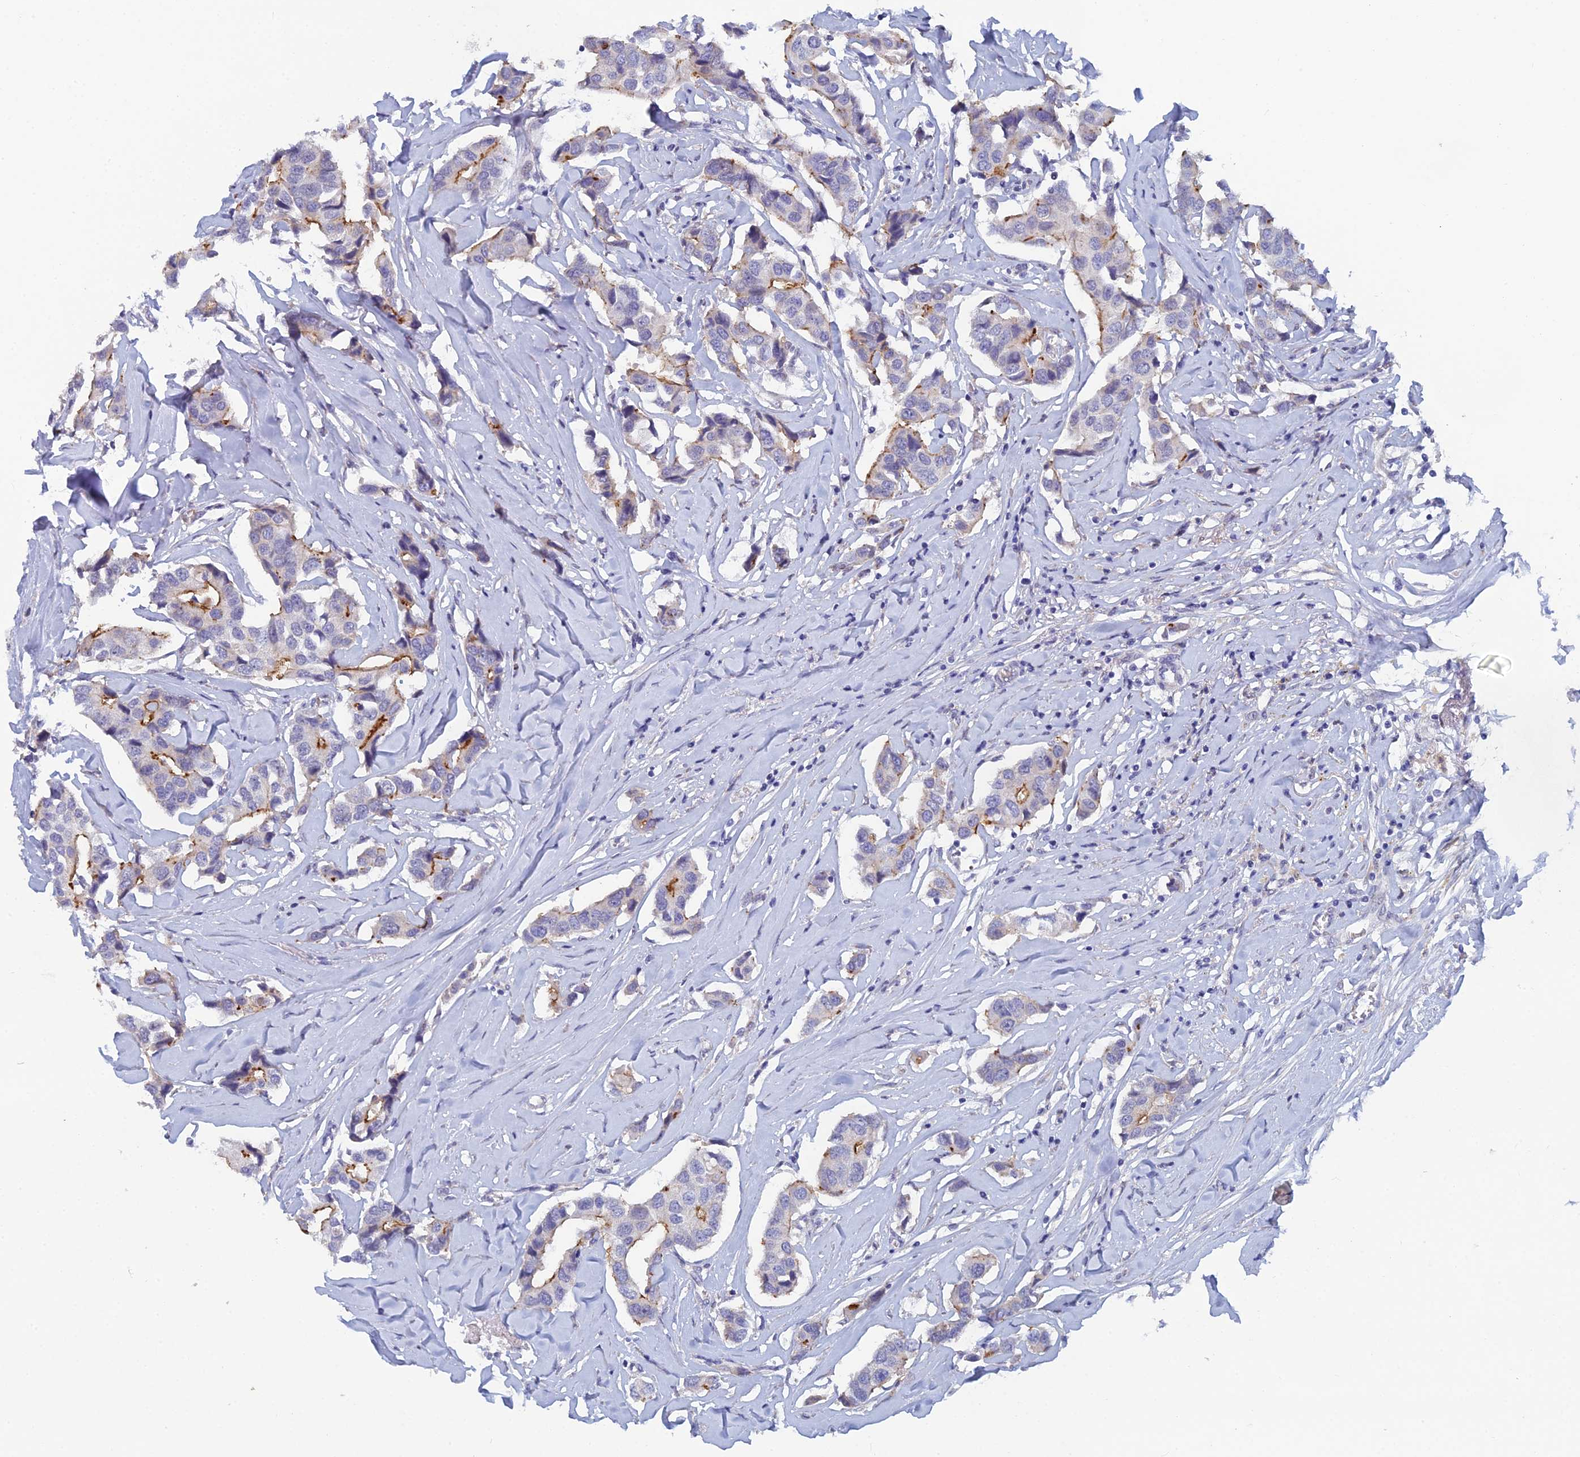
{"staining": {"intensity": "moderate", "quantity": "<25%", "location": "cytoplasmic/membranous"}, "tissue": "breast cancer", "cell_type": "Tumor cells", "image_type": "cancer", "snomed": [{"axis": "morphology", "description": "Duct carcinoma"}, {"axis": "topography", "description": "Breast"}], "caption": "A micrograph showing moderate cytoplasmic/membranous positivity in about <25% of tumor cells in breast cancer (invasive ductal carcinoma), as visualized by brown immunohistochemical staining.", "gene": "GIPC1", "patient": {"sex": "female", "age": 80}}